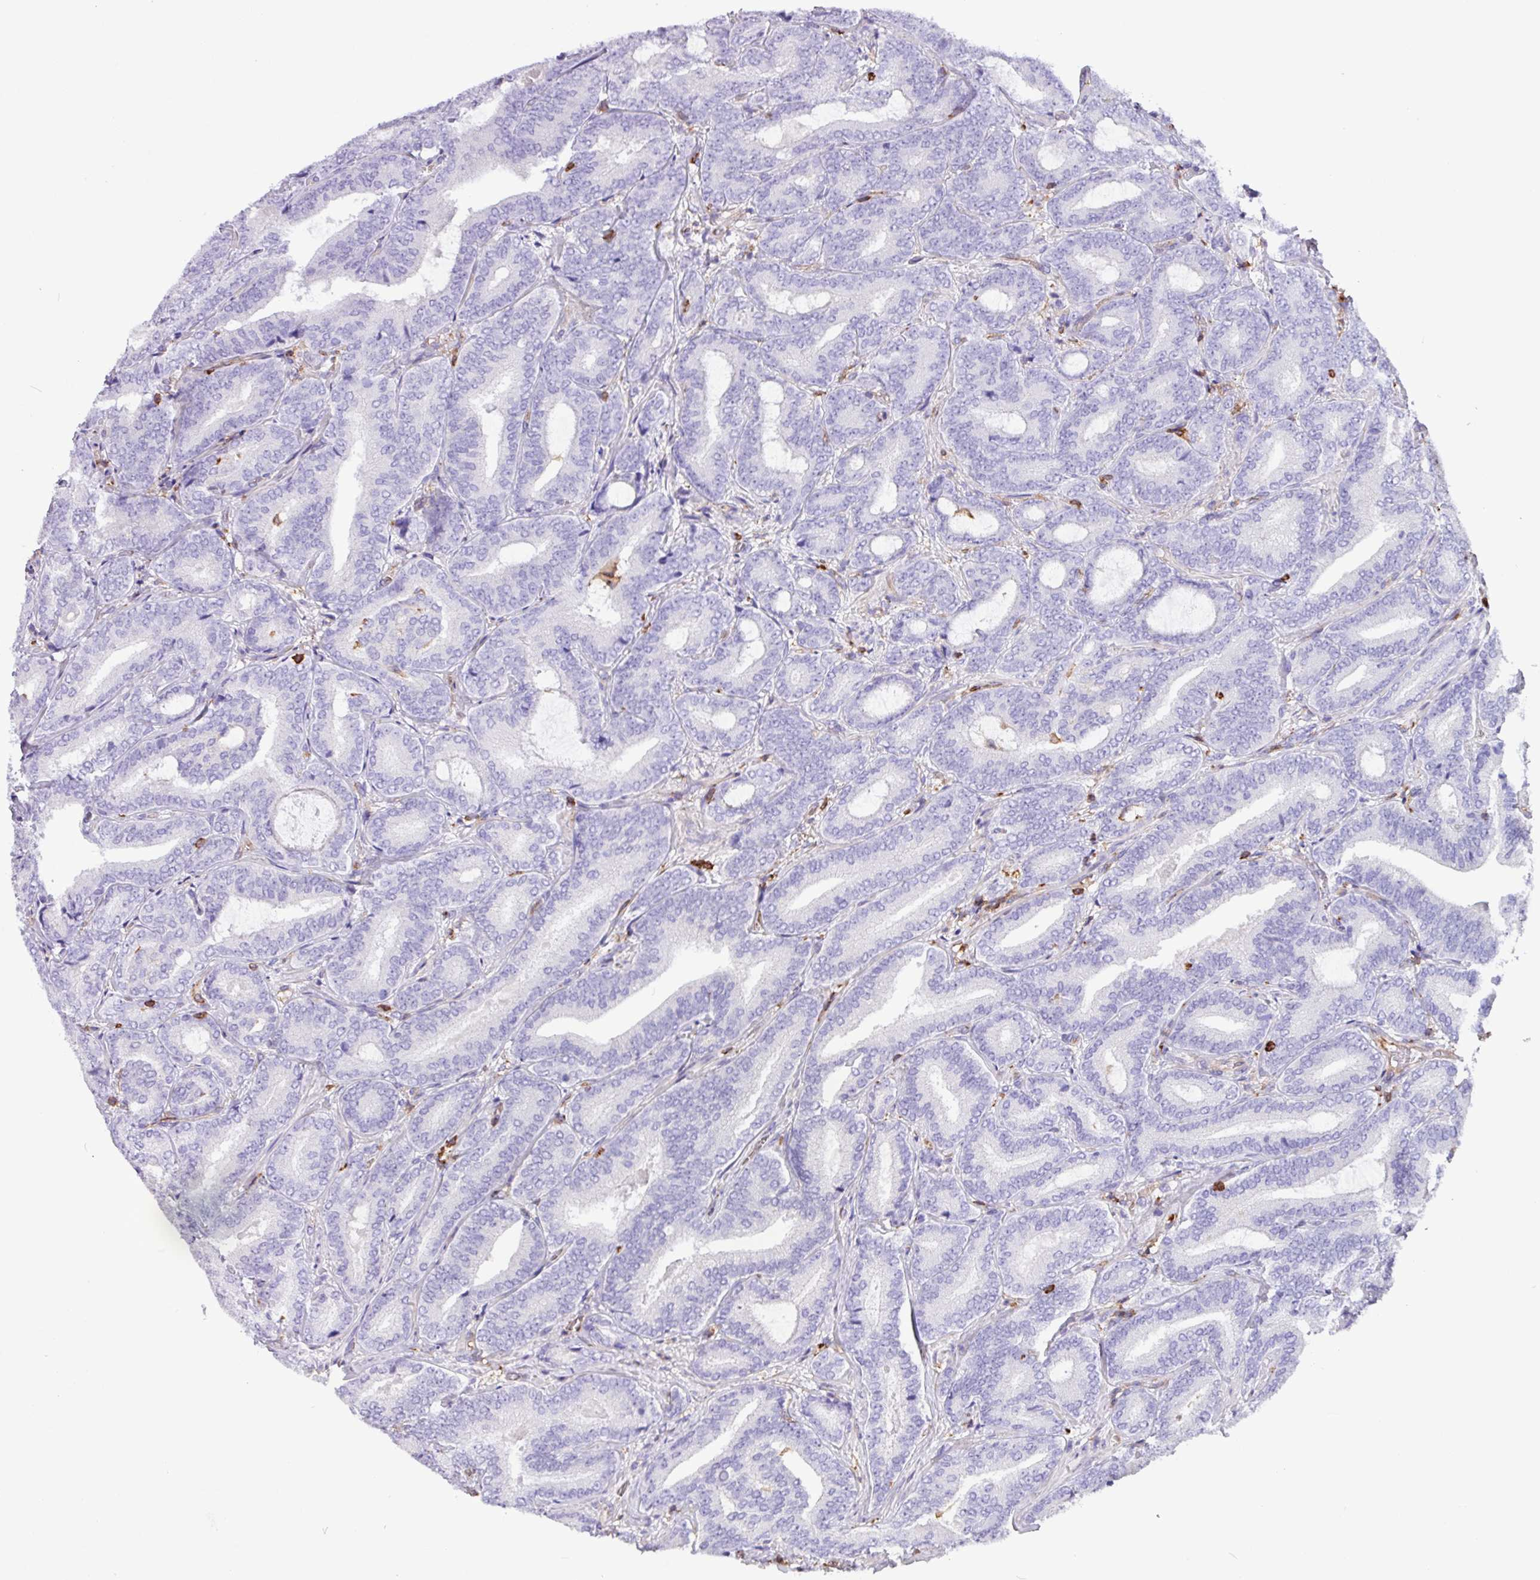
{"staining": {"intensity": "negative", "quantity": "none", "location": "none"}, "tissue": "prostate cancer", "cell_type": "Tumor cells", "image_type": "cancer", "snomed": [{"axis": "morphology", "description": "Adenocarcinoma, Low grade"}, {"axis": "topography", "description": "Prostate and seminal vesicle, NOS"}], "caption": "Image shows no significant protein positivity in tumor cells of prostate low-grade adenocarcinoma.", "gene": "PPP1R18", "patient": {"sex": "male", "age": 61}}